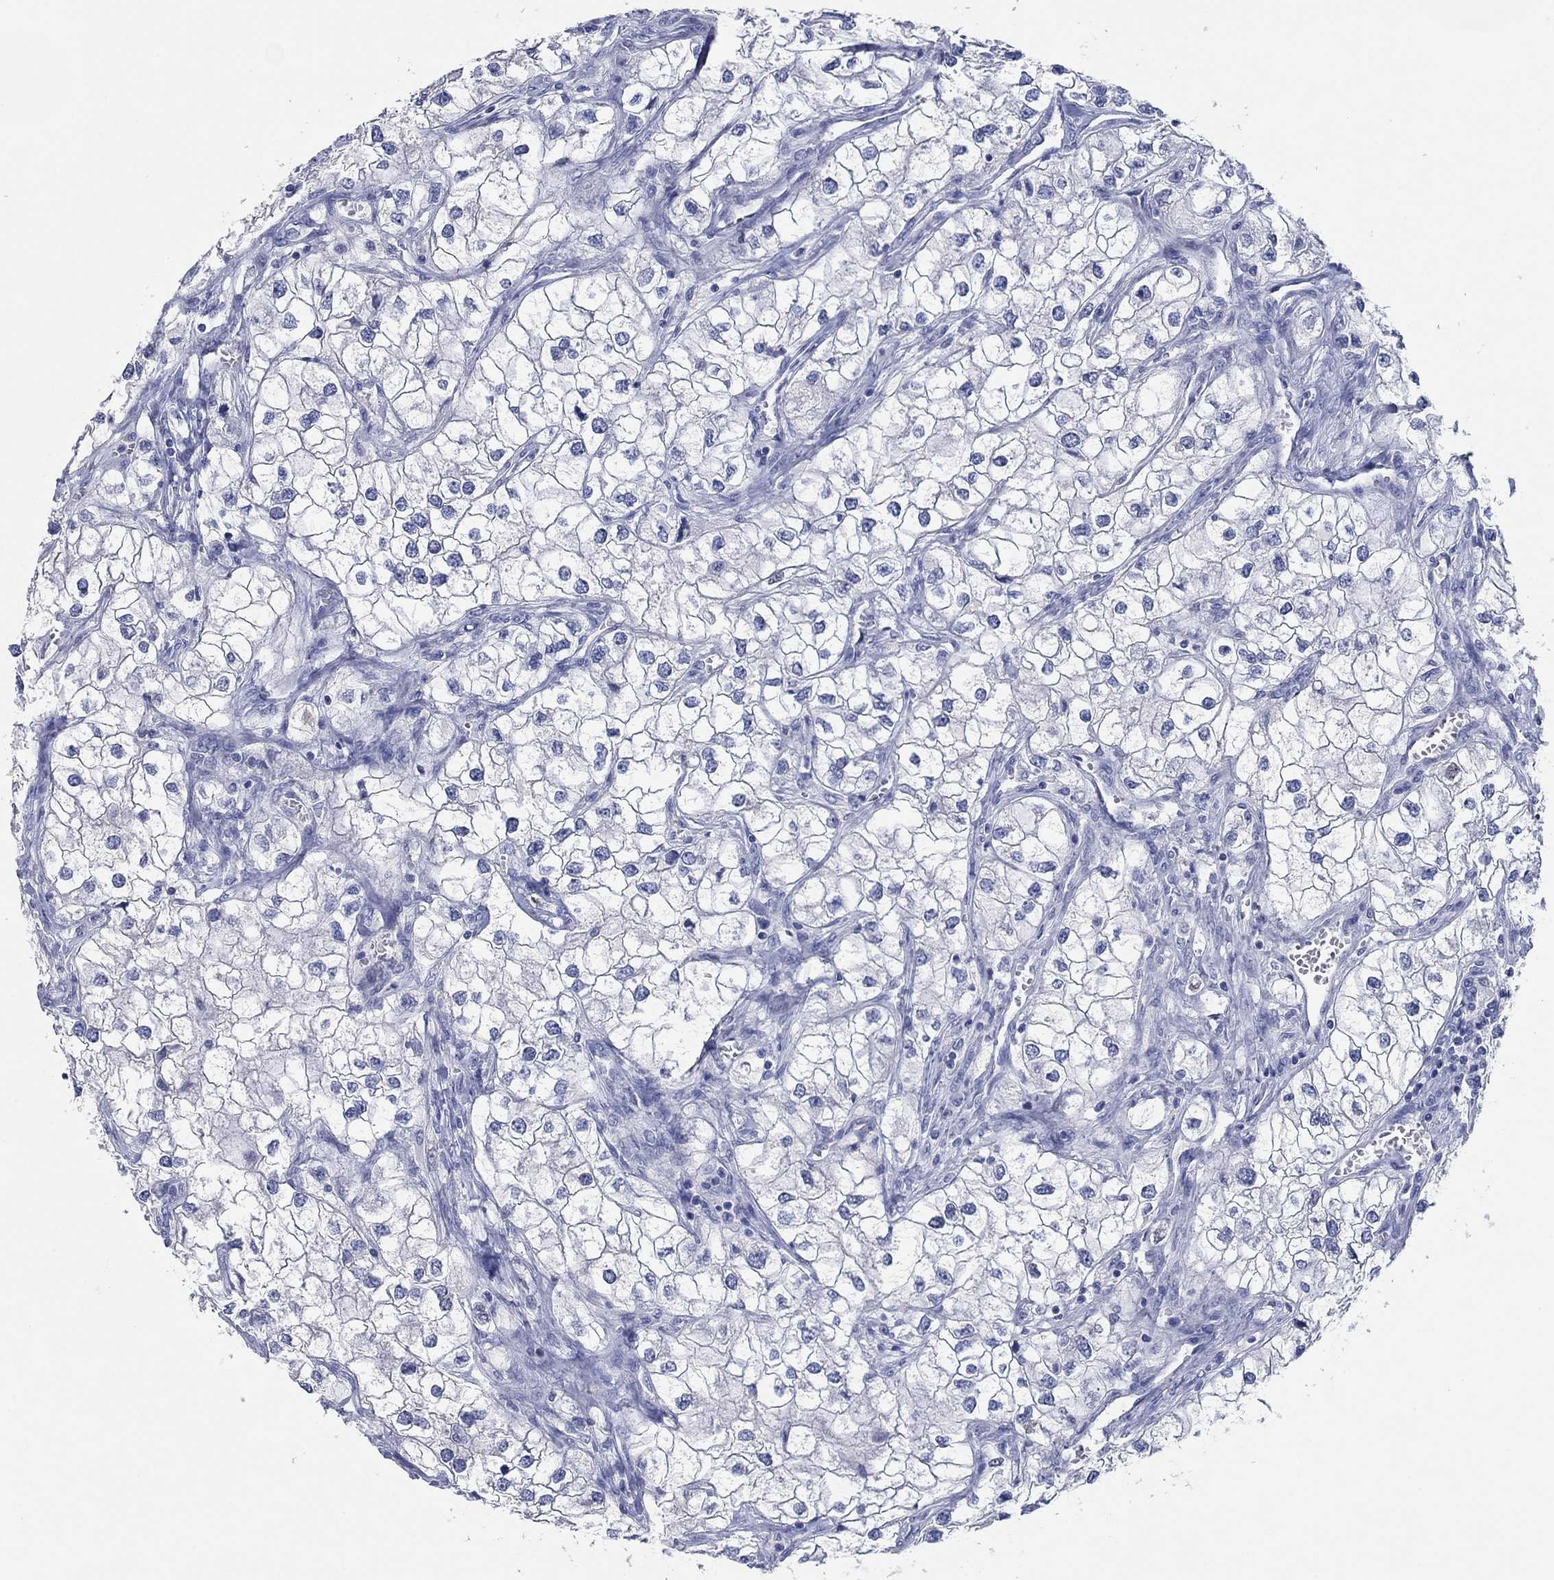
{"staining": {"intensity": "negative", "quantity": "none", "location": "none"}, "tissue": "renal cancer", "cell_type": "Tumor cells", "image_type": "cancer", "snomed": [{"axis": "morphology", "description": "Adenocarcinoma, NOS"}, {"axis": "topography", "description": "Kidney"}], "caption": "Immunohistochemistry (IHC) of human renal adenocarcinoma shows no positivity in tumor cells. (Brightfield microscopy of DAB (3,3'-diaminobenzidine) immunohistochemistry (IHC) at high magnification).", "gene": "POU5F1", "patient": {"sex": "male", "age": 59}}